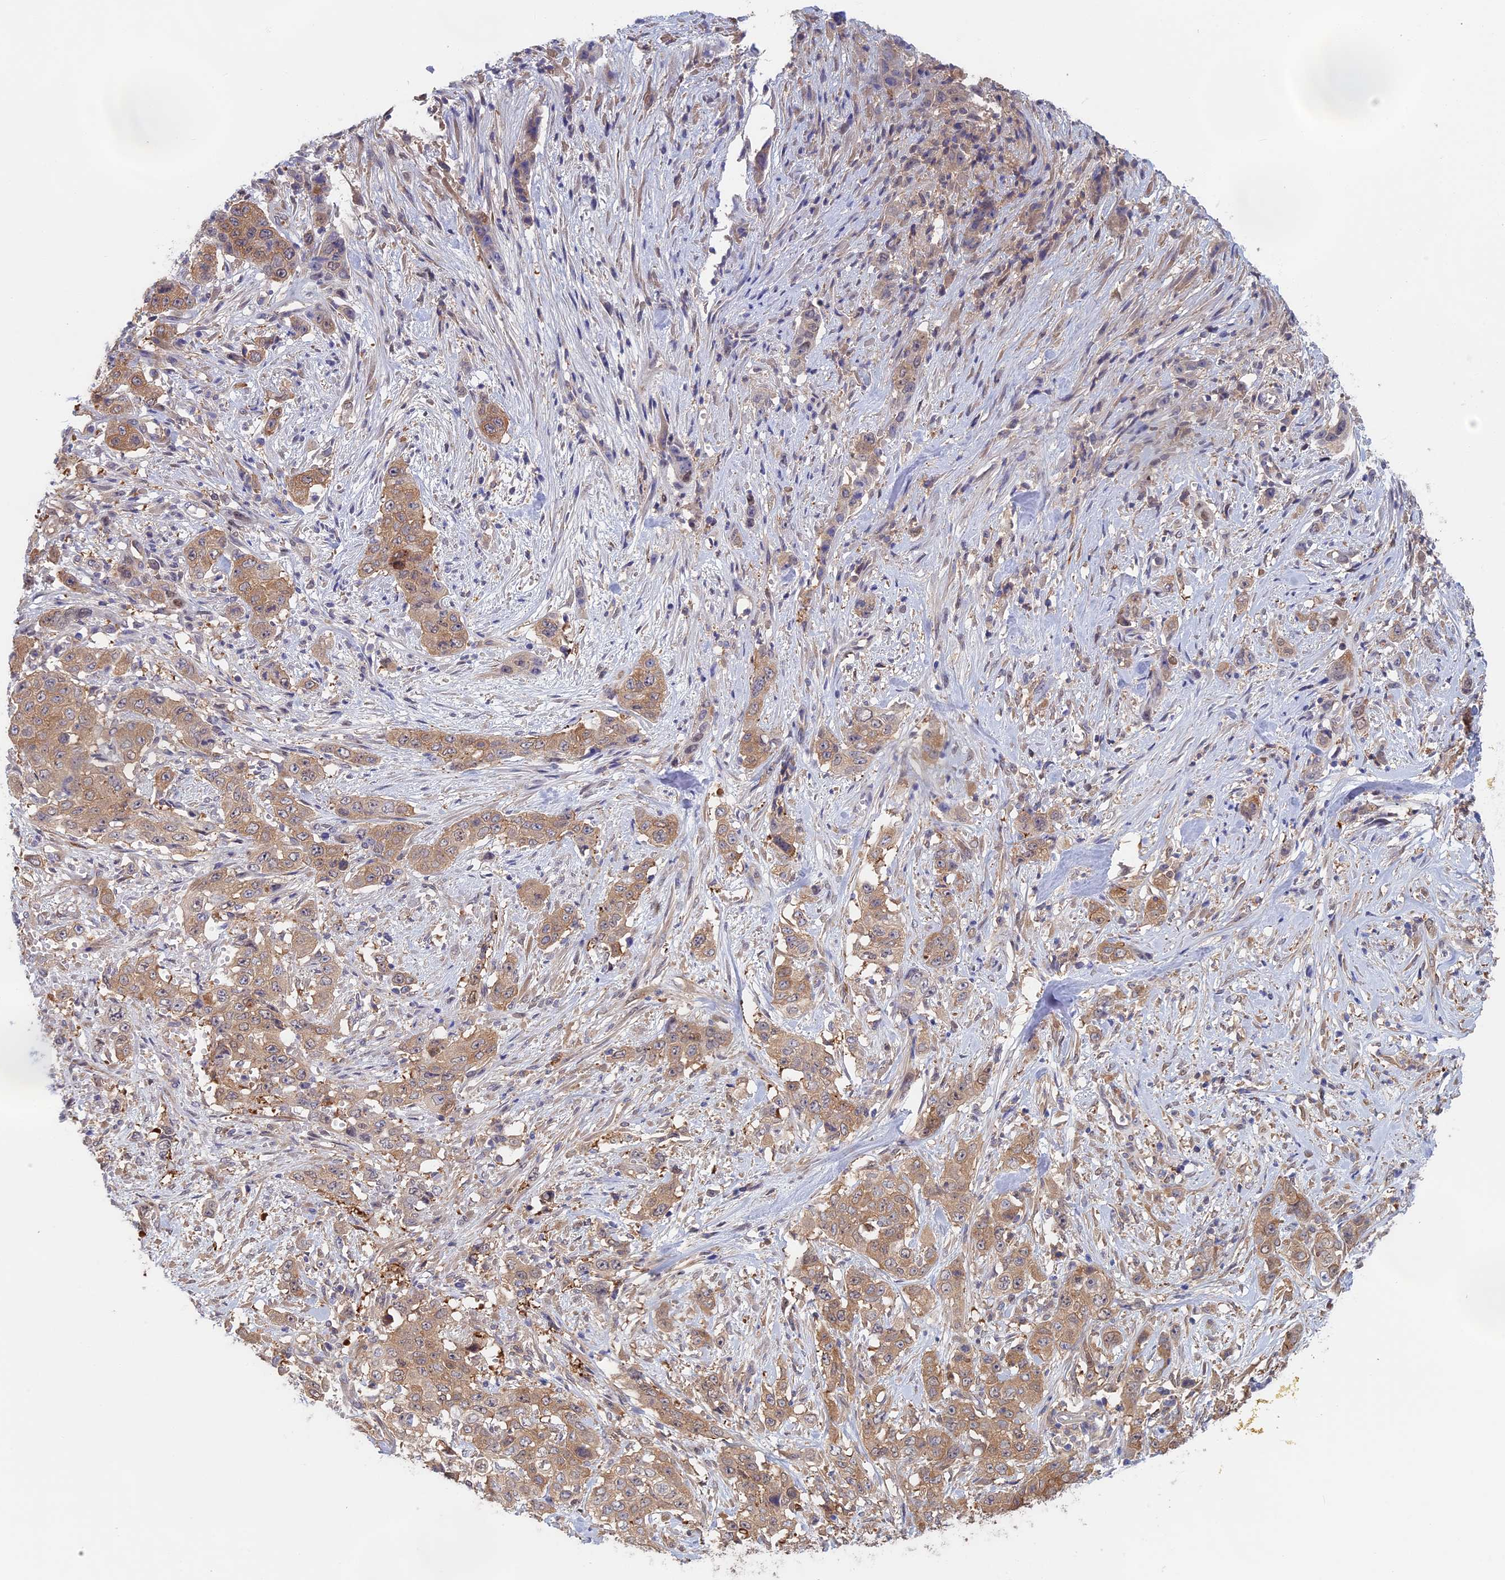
{"staining": {"intensity": "moderate", "quantity": ">75%", "location": "cytoplasmic/membranous"}, "tissue": "stomach cancer", "cell_type": "Tumor cells", "image_type": "cancer", "snomed": [{"axis": "morphology", "description": "Adenocarcinoma, NOS"}, {"axis": "topography", "description": "Stomach, upper"}], "caption": "DAB immunohistochemical staining of human stomach cancer demonstrates moderate cytoplasmic/membranous protein staining in about >75% of tumor cells.", "gene": "SYNDIG1L", "patient": {"sex": "male", "age": 62}}